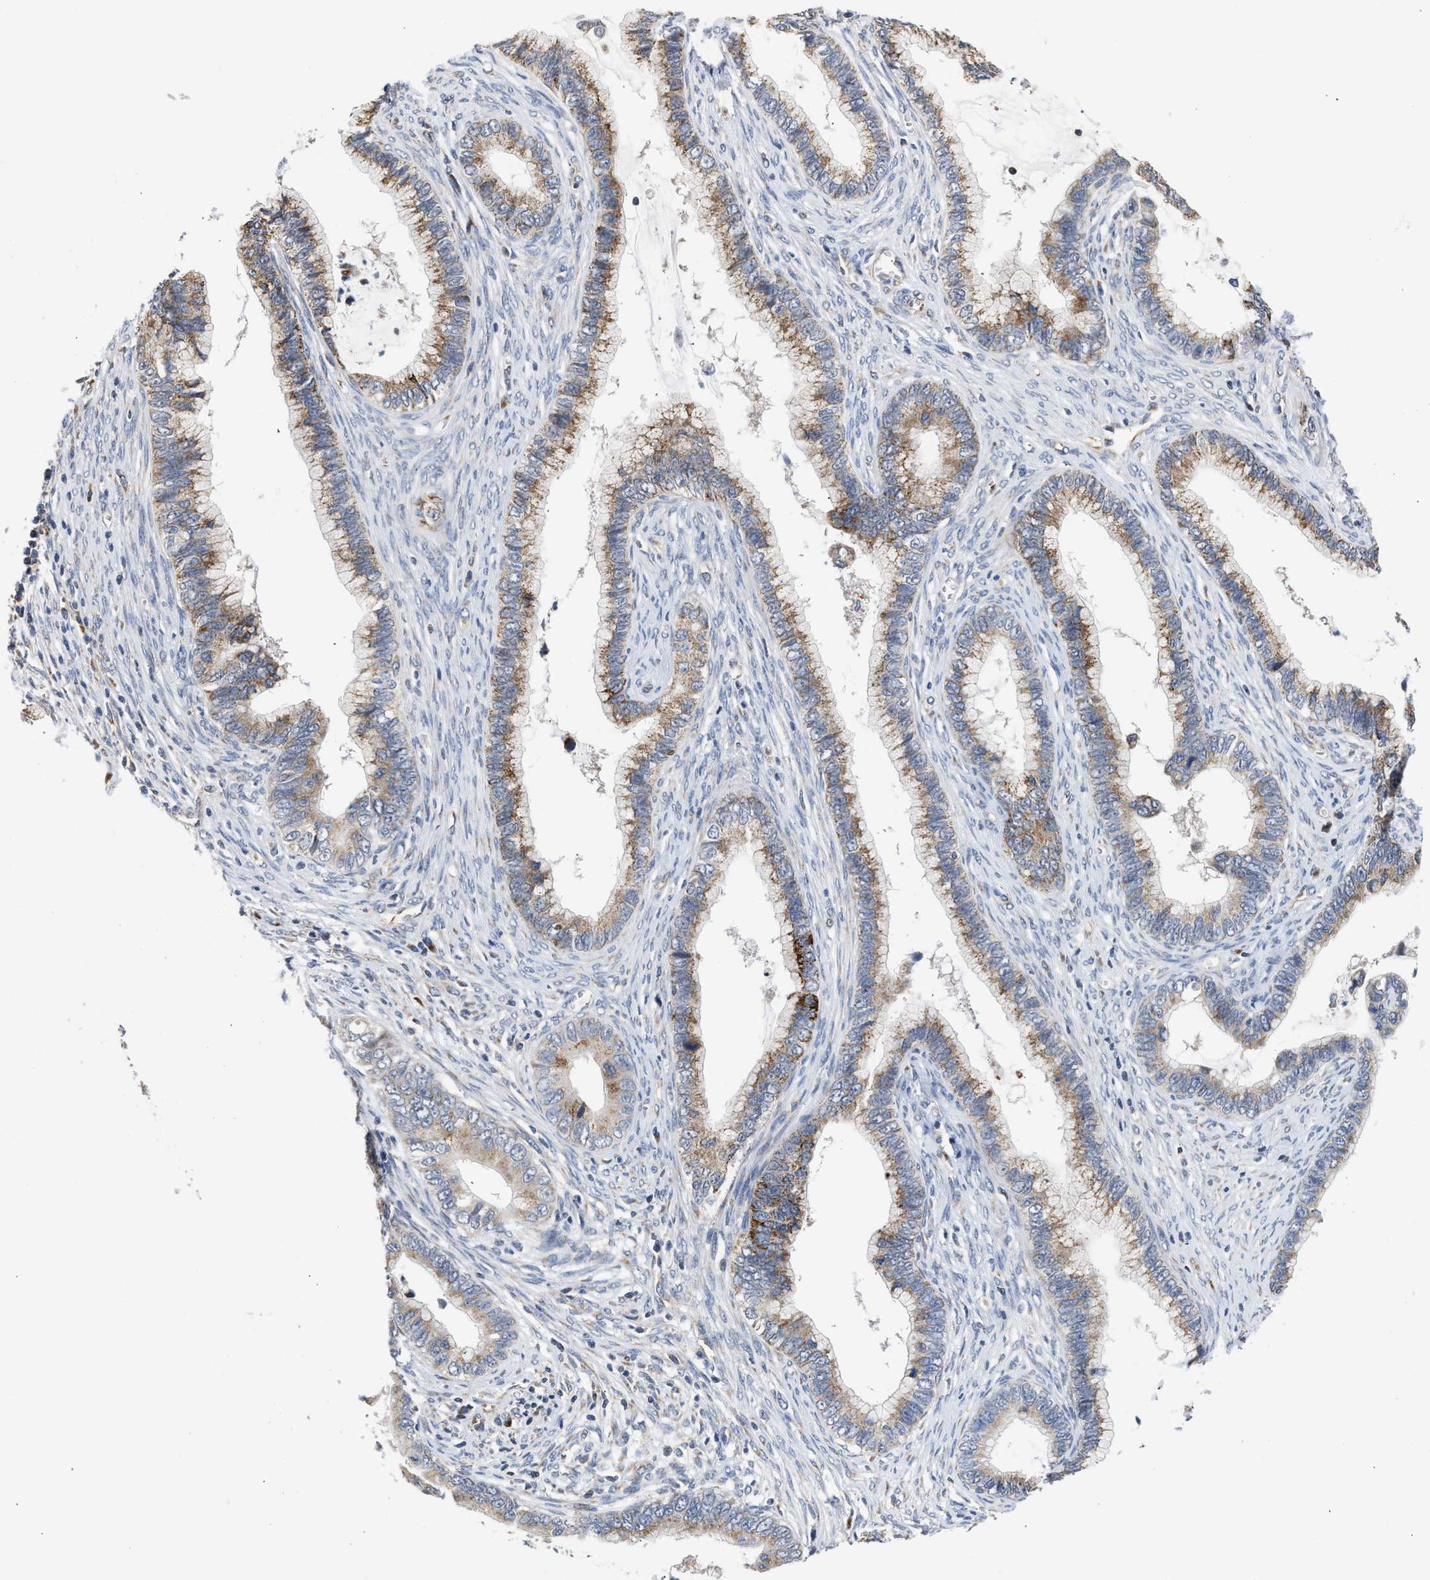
{"staining": {"intensity": "weak", "quantity": ">75%", "location": "cytoplasmic/membranous"}, "tissue": "cervical cancer", "cell_type": "Tumor cells", "image_type": "cancer", "snomed": [{"axis": "morphology", "description": "Adenocarcinoma, NOS"}, {"axis": "topography", "description": "Cervix"}], "caption": "Adenocarcinoma (cervical) stained for a protein (brown) demonstrates weak cytoplasmic/membranous positive staining in approximately >75% of tumor cells.", "gene": "PIM1", "patient": {"sex": "female", "age": 44}}